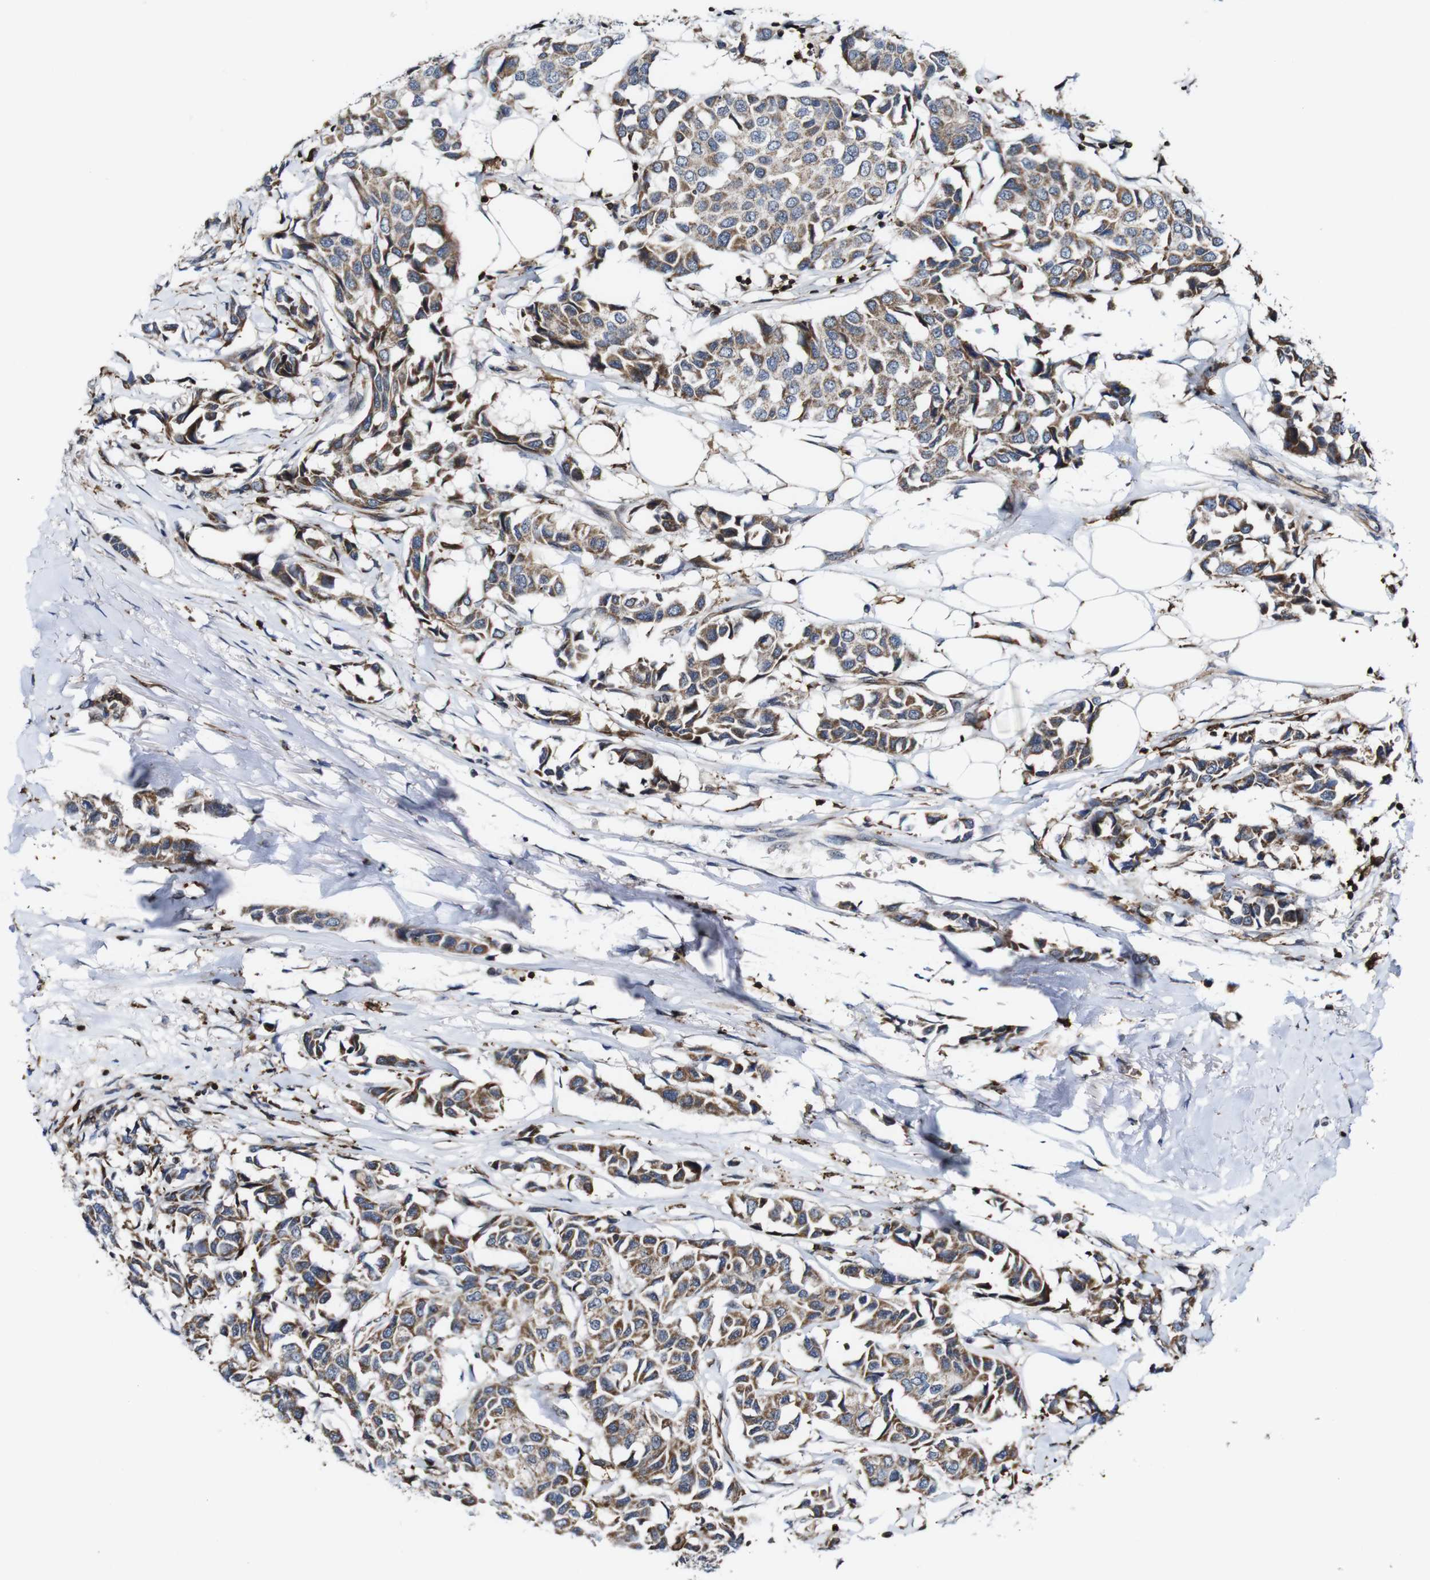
{"staining": {"intensity": "weak", "quantity": ">75%", "location": "cytoplasmic/membranous"}, "tissue": "breast cancer", "cell_type": "Tumor cells", "image_type": "cancer", "snomed": [{"axis": "morphology", "description": "Duct carcinoma"}, {"axis": "topography", "description": "Breast"}], "caption": "Intraductal carcinoma (breast) was stained to show a protein in brown. There is low levels of weak cytoplasmic/membranous positivity in approximately >75% of tumor cells. Ihc stains the protein in brown and the nuclei are stained blue.", "gene": "JAK2", "patient": {"sex": "female", "age": 80}}